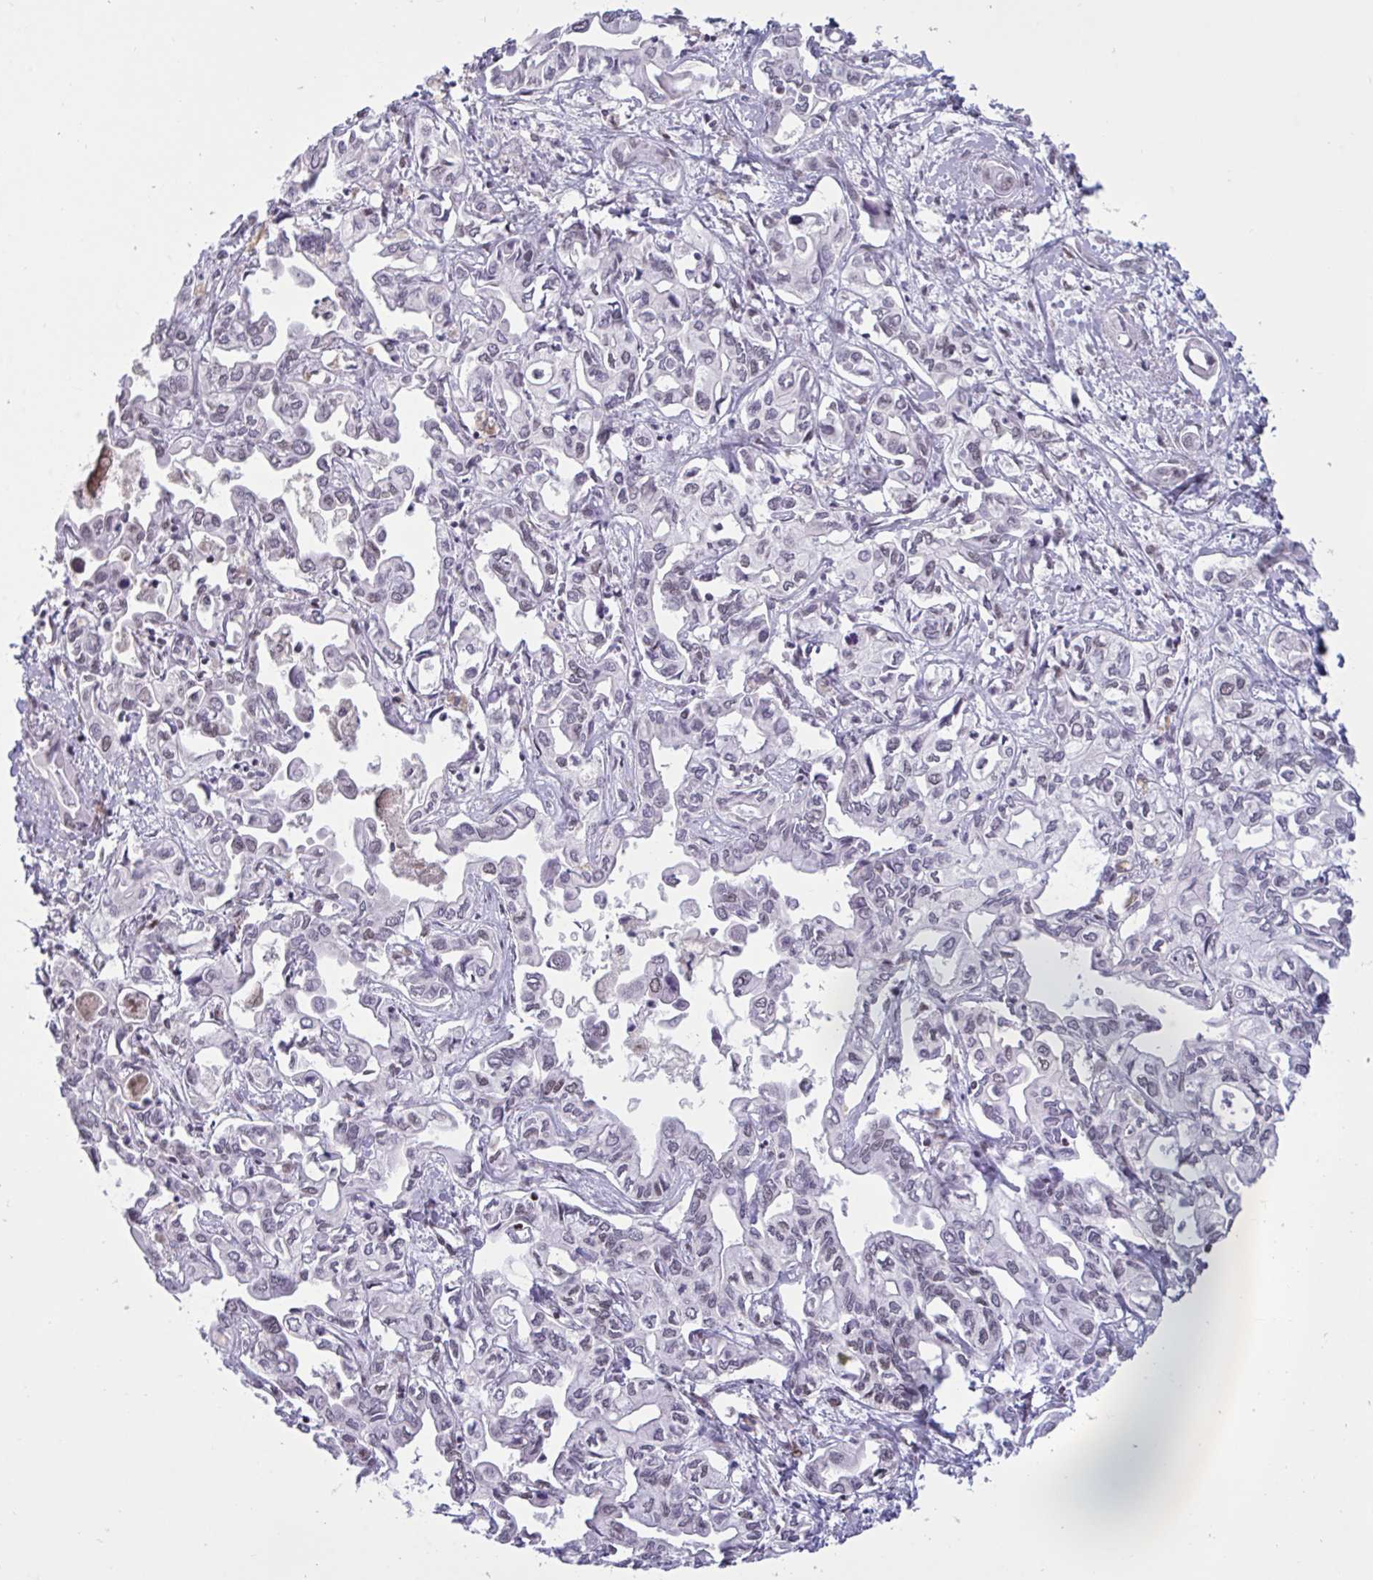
{"staining": {"intensity": "weak", "quantity": "25%-75%", "location": "nuclear"}, "tissue": "liver cancer", "cell_type": "Tumor cells", "image_type": "cancer", "snomed": [{"axis": "morphology", "description": "Cholangiocarcinoma"}, {"axis": "topography", "description": "Liver"}], "caption": "Liver cancer (cholangiocarcinoma) stained for a protein (brown) shows weak nuclear positive positivity in approximately 25%-75% of tumor cells.", "gene": "CBFA2T2", "patient": {"sex": "female", "age": 64}}